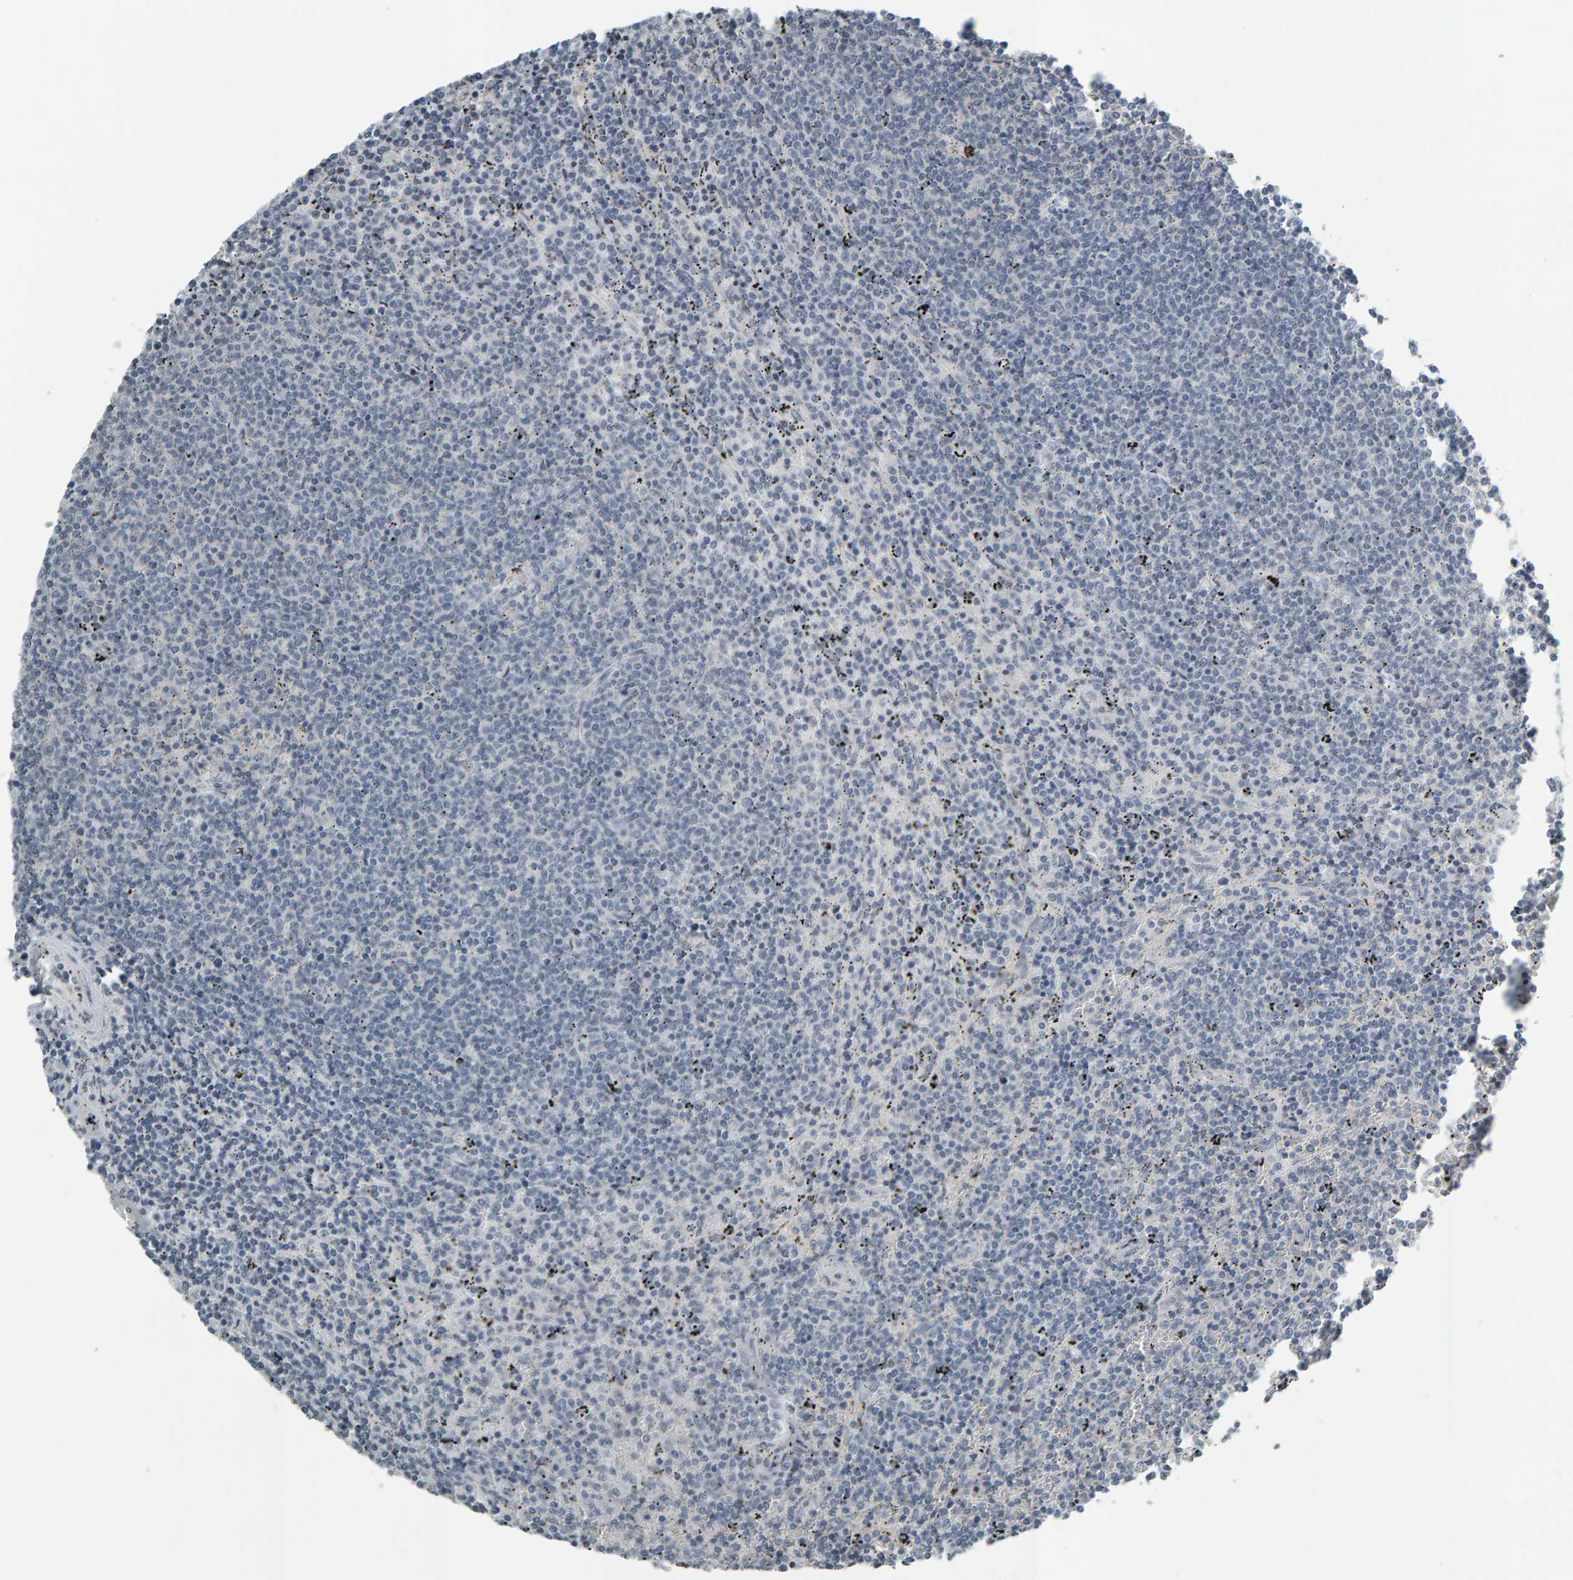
{"staining": {"intensity": "negative", "quantity": "none", "location": "none"}, "tissue": "lymphoma", "cell_type": "Tumor cells", "image_type": "cancer", "snomed": [{"axis": "morphology", "description": "Malignant lymphoma, non-Hodgkin's type, Low grade"}, {"axis": "topography", "description": "Spleen"}], "caption": "Tumor cells are negative for brown protein staining in low-grade malignant lymphoma, non-Hodgkin's type. Nuclei are stained in blue.", "gene": "PYY", "patient": {"sex": "female", "age": 50}}